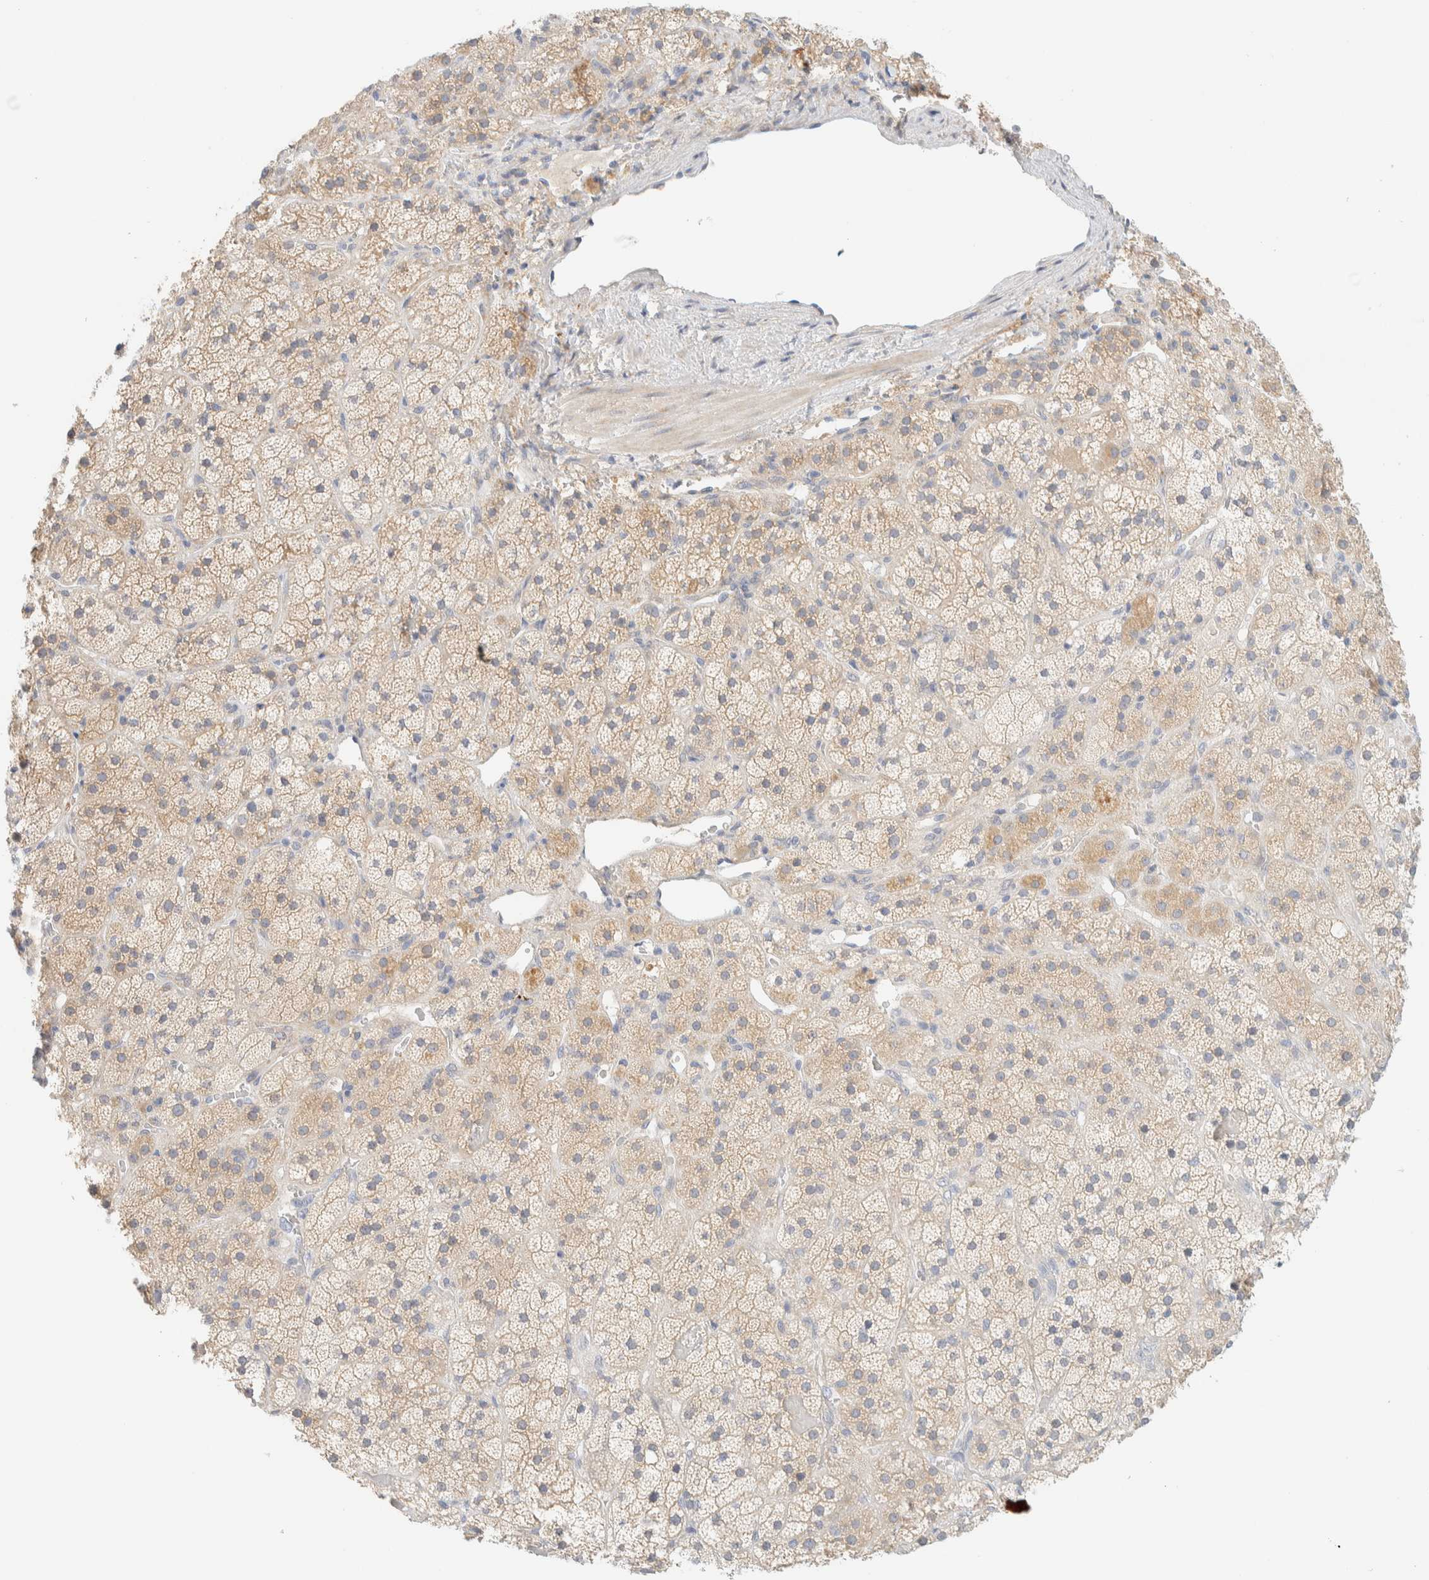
{"staining": {"intensity": "weak", "quantity": ">75%", "location": "cytoplasmic/membranous"}, "tissue": "adrenal gland", "cell_type": "Glandular cells", "image_type": "normal", "snomed": [{"axis": "morphology", "description": "Normal tissue, NOS"}, {"axis": "topography", "description": "Adrenal gland"}], "caption": "Weak cytoplasmic/membranous positivity for a protein is present in approximately >75% of glandular cells of normal adrenal gland using immunohistochemistry (IHC).", "gene": "NT5C", "patient": {"sex": "male", "age": 57}}